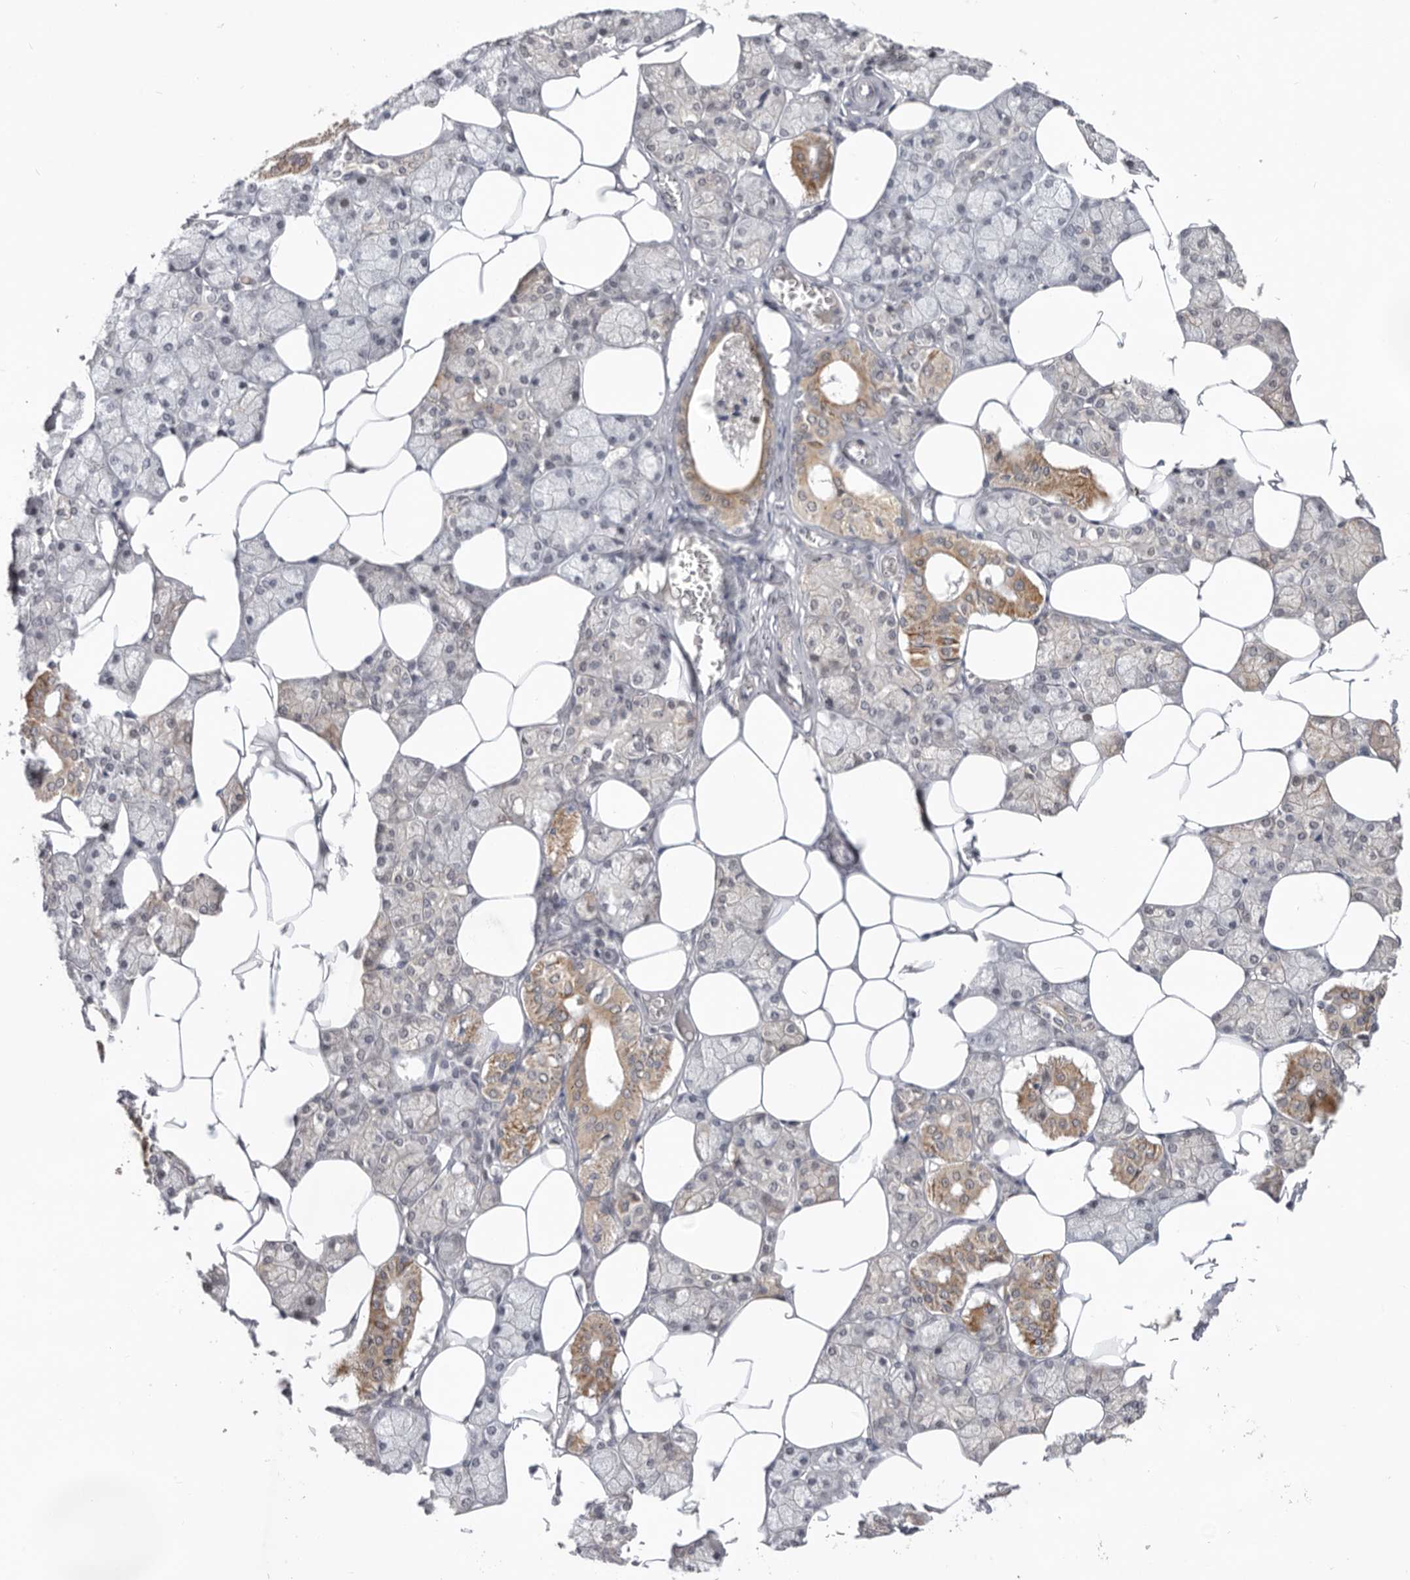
{"staining": {"intensity": "moderate", "quantity": "<25%", "location": "cytoplasmic/membranous"}, "tissue": "salivary gland", "cell_type": "Glandular cells", "image_type": "normal", "snomed": [{"axis": "morphology", "description": "Normal tissue, NOS"}, {"axis": "topography", "description": "Salivary gland"}], "caption": "DAB immunohistochemical staining of benign human salivary gland reveals moderate cytoplasmic/membranous protein staining in approximately <25% of glandular cells.", "gene": "BRCA2", "patient": {"sex": "male", "age": 62}}